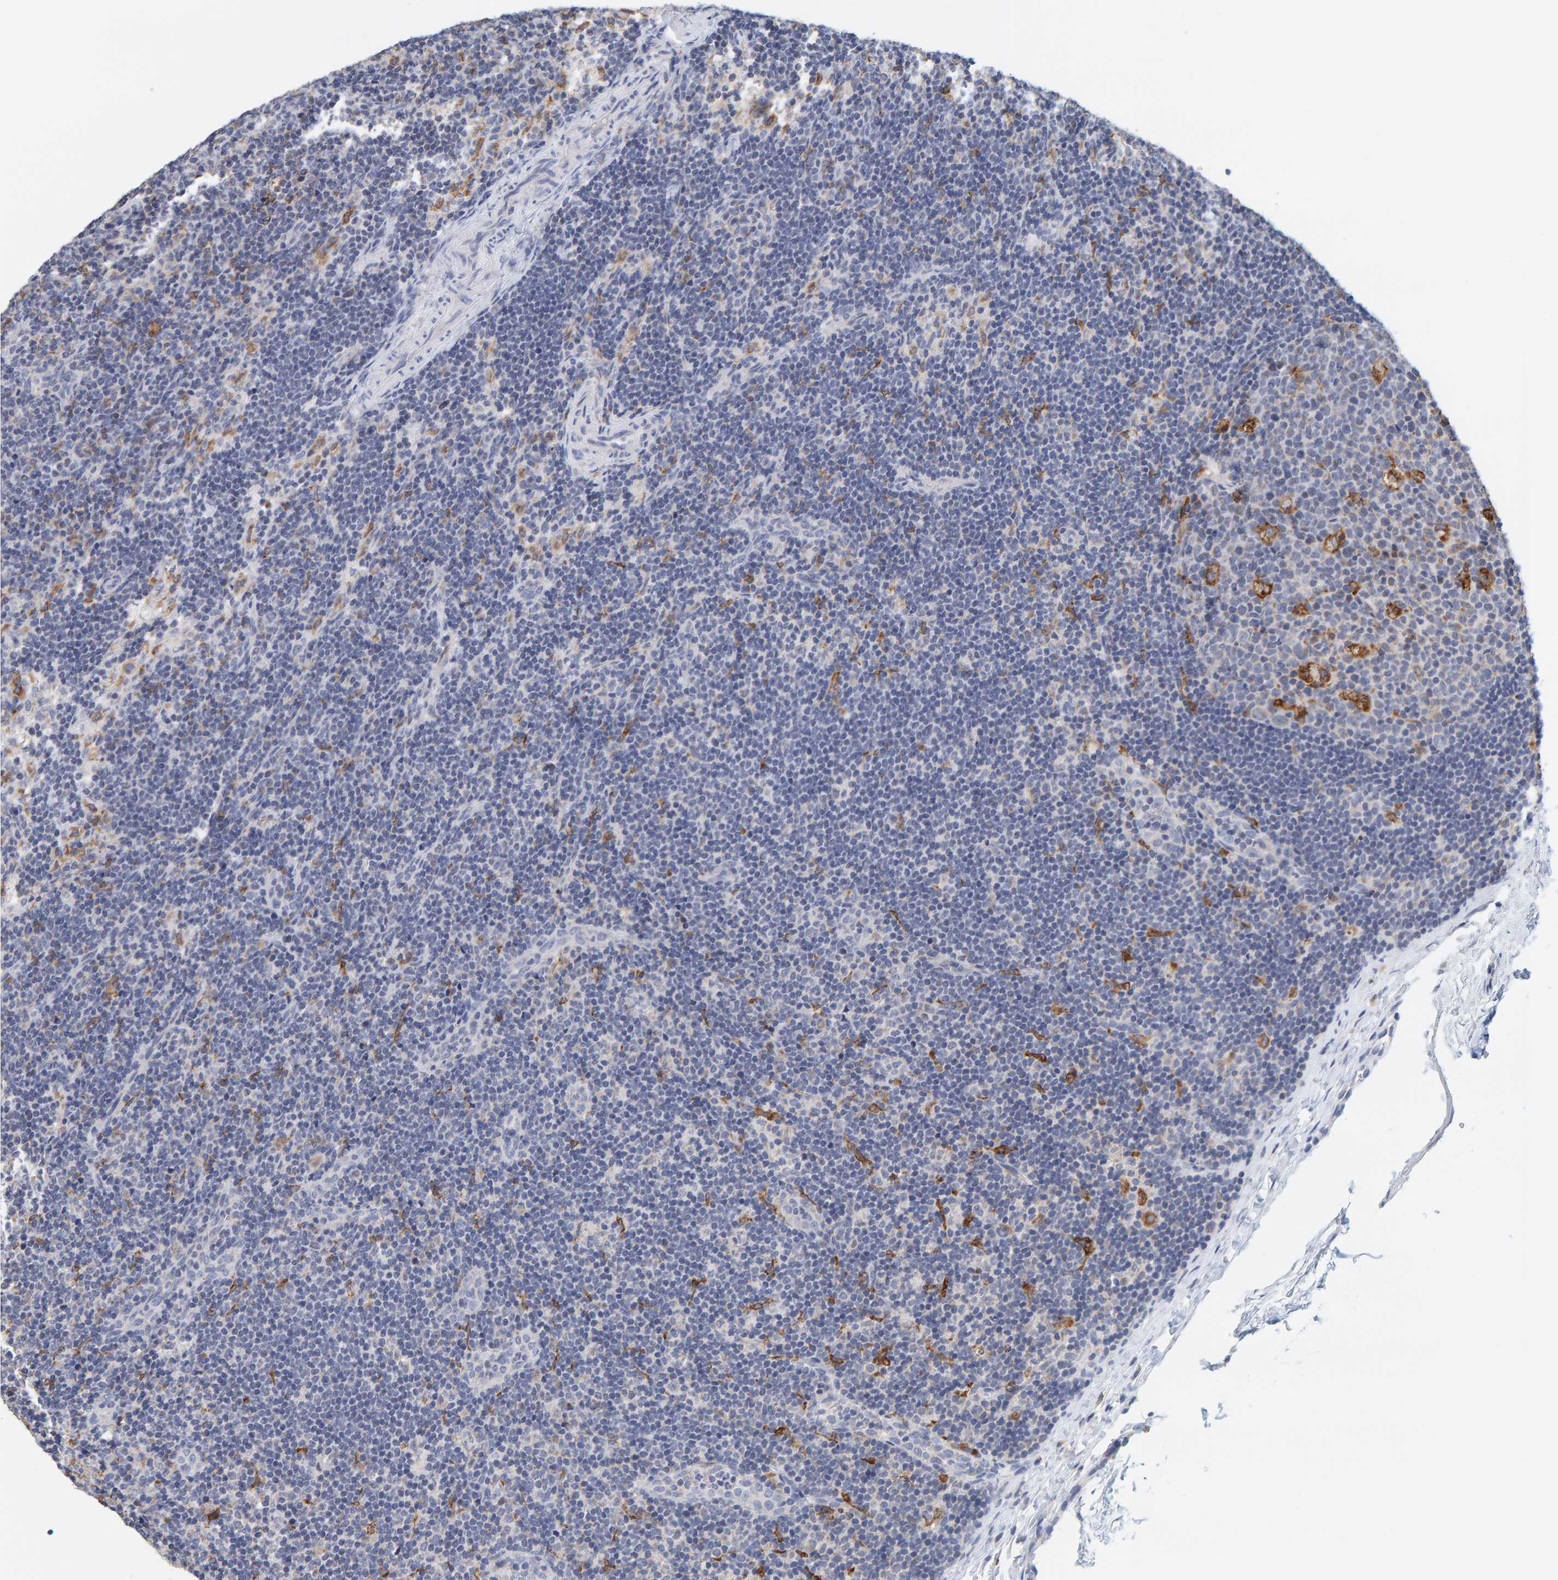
{"staining": {"intensity": "moderate", "quantity": "<25%", "location": "cytoplasmic/membranous"}, "tissue": "lymph node", "cell_type": "Germinal center cells", "image_type": "normal", "snomed": [{"axis": "morphology", "description": "Normal tissue, NOS"}, {"axis": "topography", "description": "Lymph node"}], "caption": "Moderate cytoplasmic/membranous expression is seen in about <25% of germinal center cells in normal lymph node.", "gene": "SGPL1", "patient": {"sex": "female", "age": 22}}